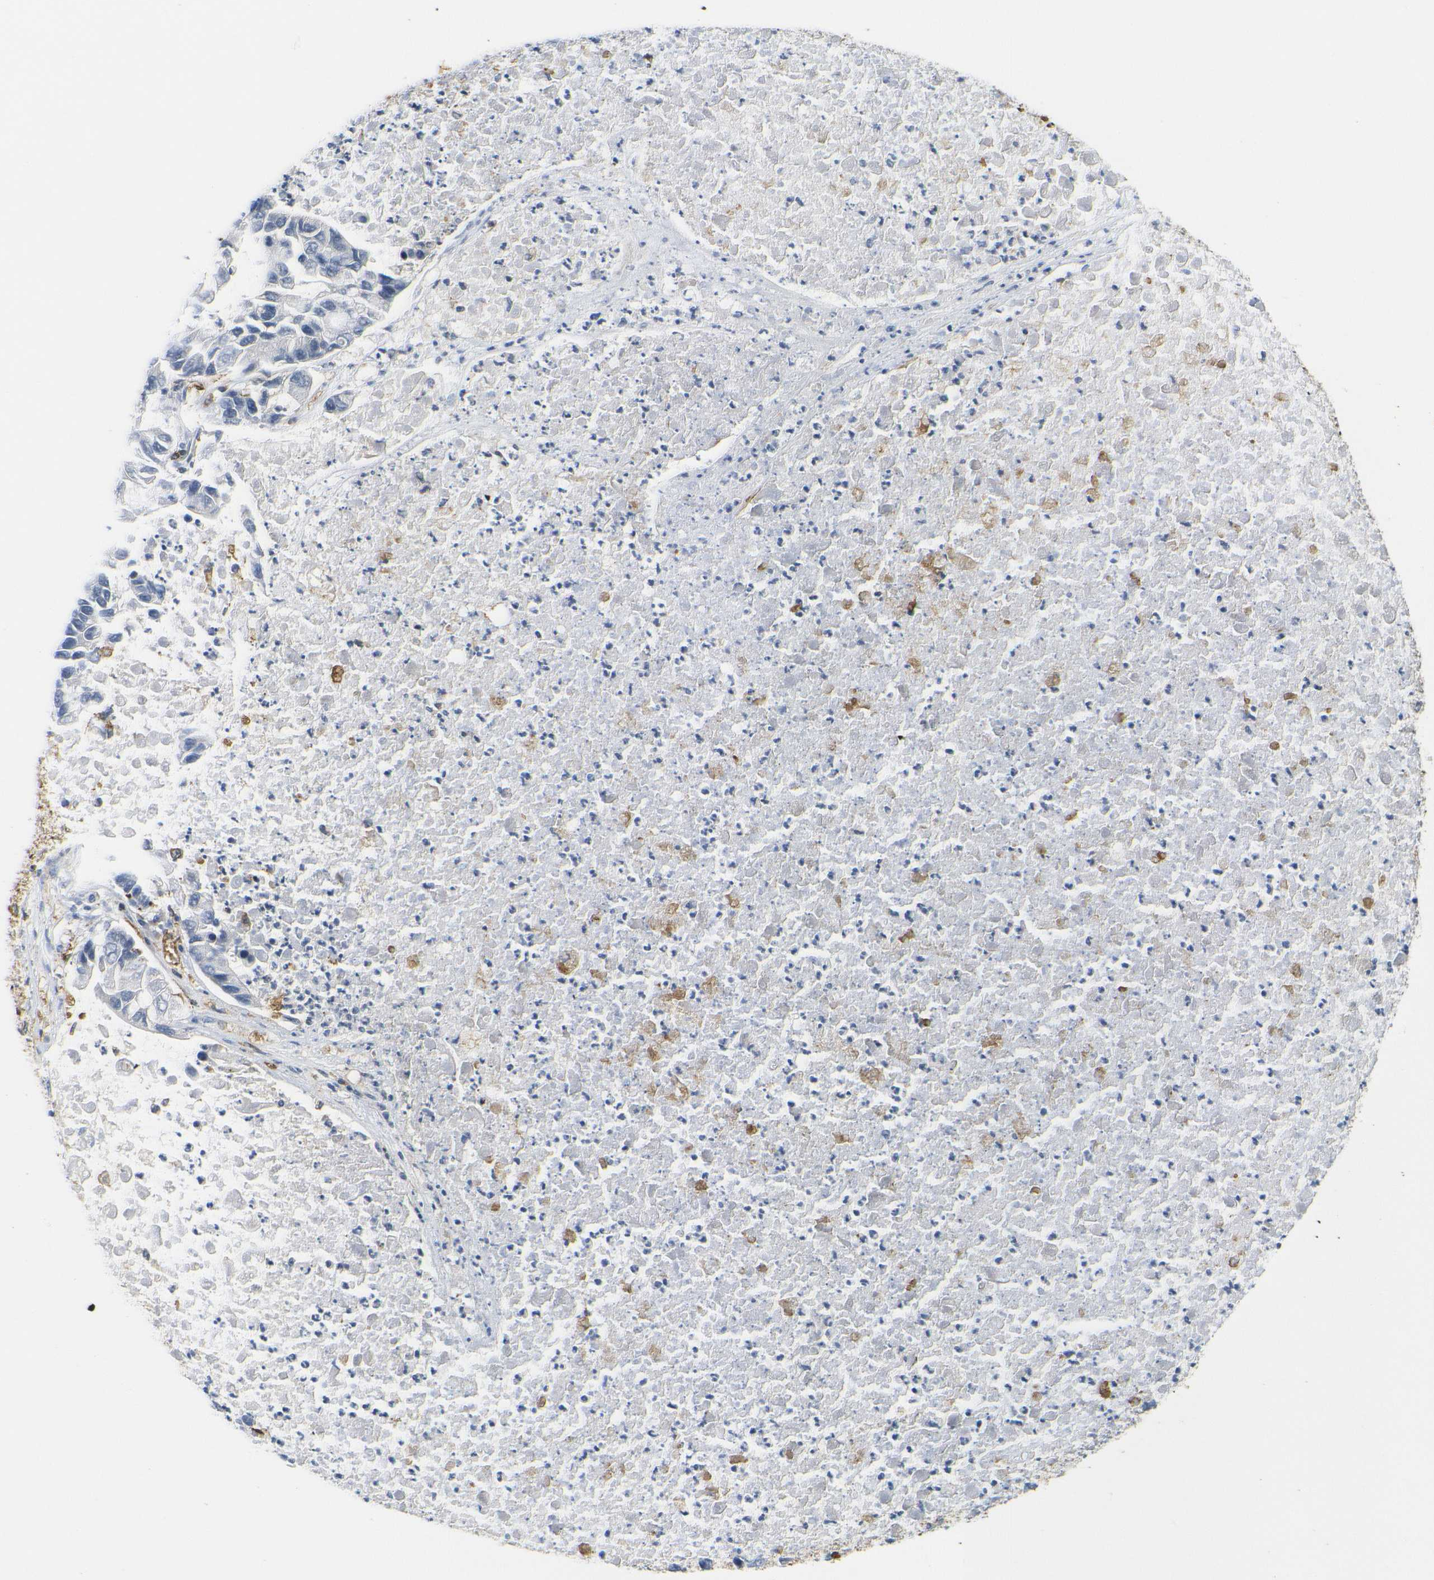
{"staining": {"intensity": "negative", "quantity": "none", "location": "none"}, "tissue": "lung cancer", "cell_type": "Tumor cells", "image_type": "cancer", "snomed": [{"axis": "morphology", "description": "Adenocarcinoma, NOS"}, {"axis": "topography", "description": "Lung"}], "caption": "A photomicrograph of adenocarcinoma (lung) stained for a protein shows no brown staining in tumor cells.", "gene": "HLA-DQB1", "patient": {"sex": "female", "age": 51}}